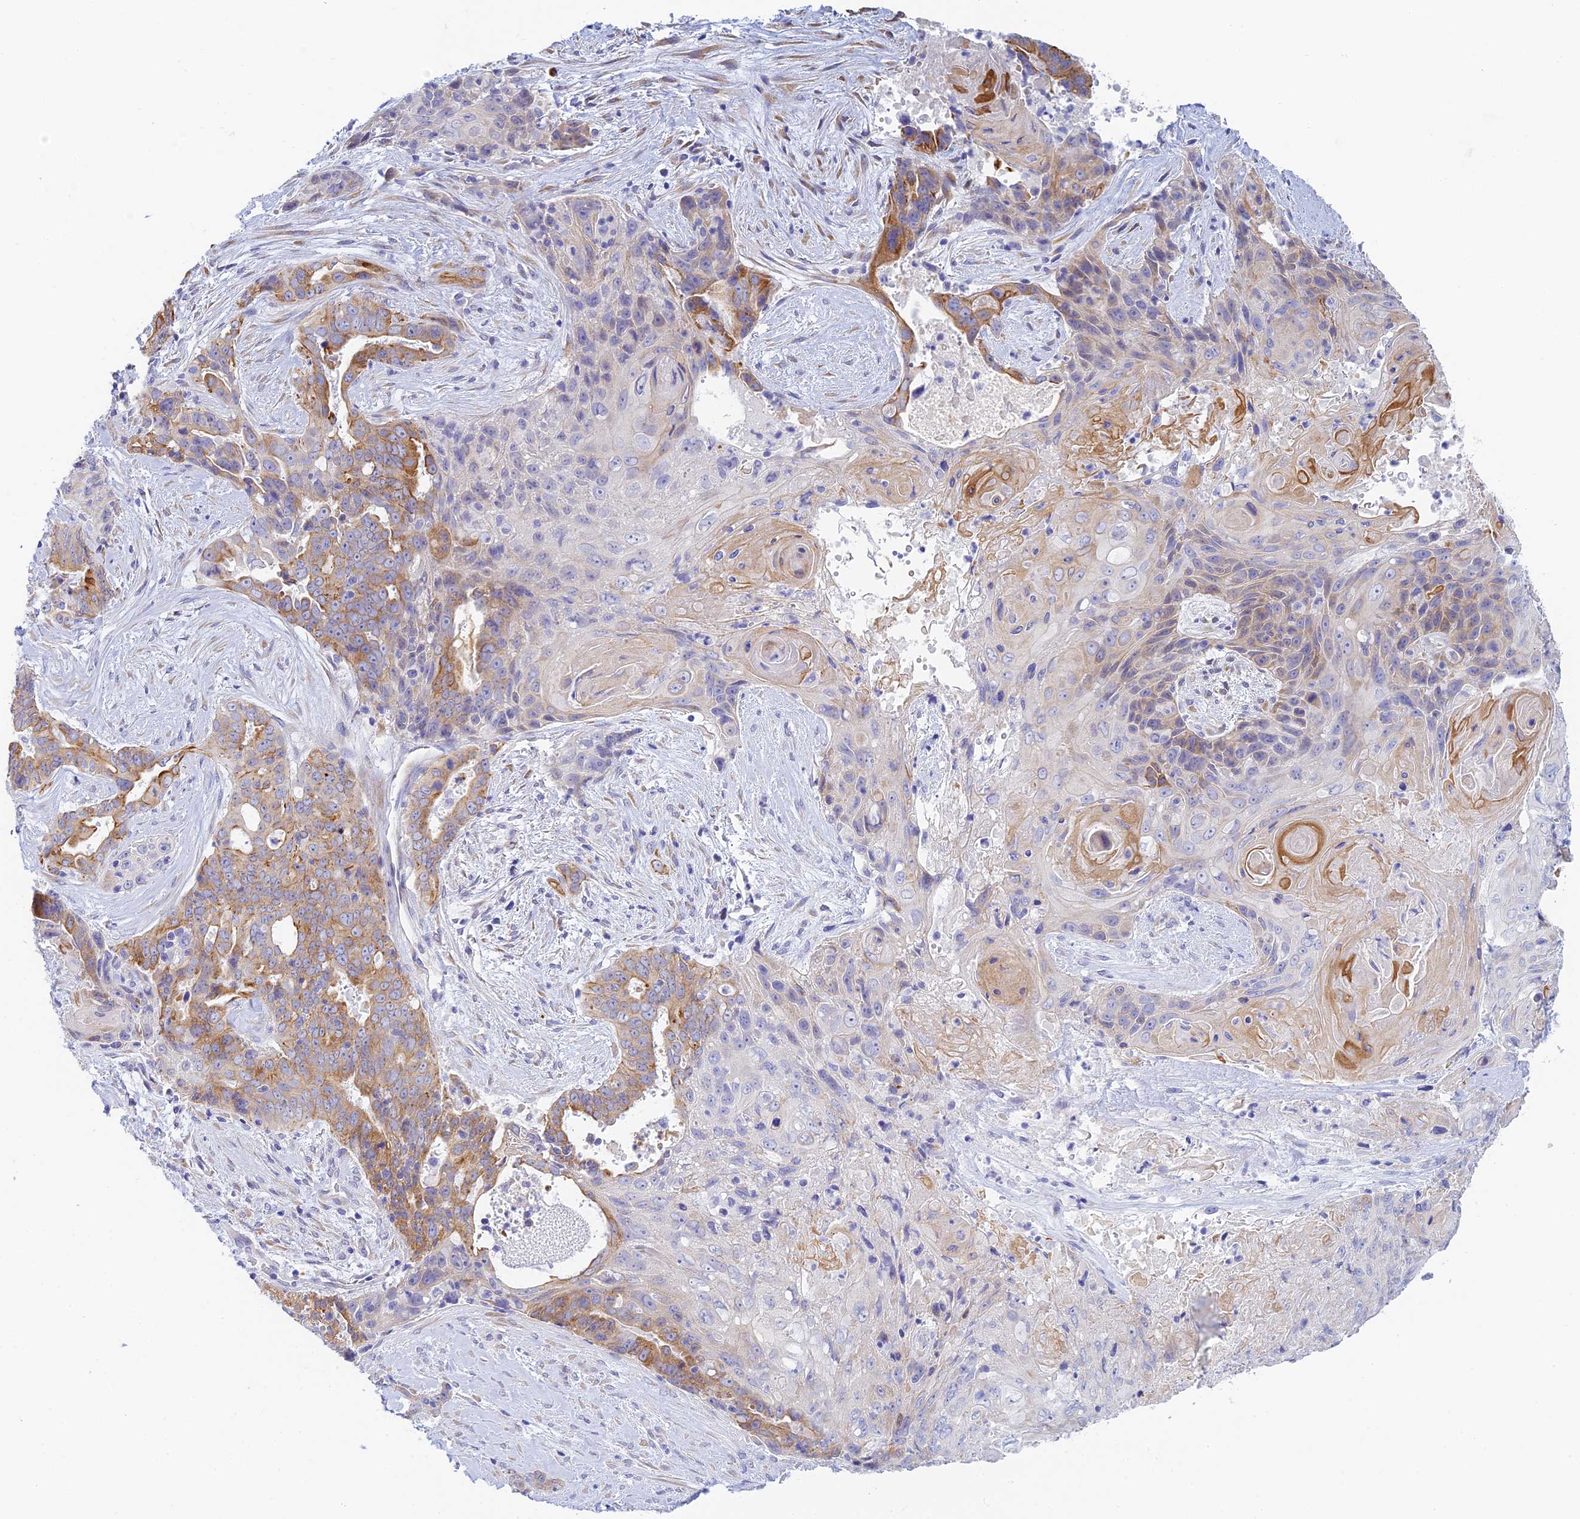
{"staining": {"intensity": "moderate", "quantity": "25%-75%", "location": "cytoplasmic/membranous"}, "tissue": "pancreatic cancer", "cell_type": "Tumor cells", "image_type": "cancer", "snomed": [{"axis": "morphology", "description": "Adenocarcinoma, NOS"}, {"axis": "topography", "description": "Pancreas"}], "caption": "Moderate cytoplasmic/membranous protein expression is present in approximately 25%-75% of tumor cells in adenocarcinoma (pancreatic). Nuclei are stained in blue.", "gene": "CEP152", "patient": {"sex": "male", "age": 80}}